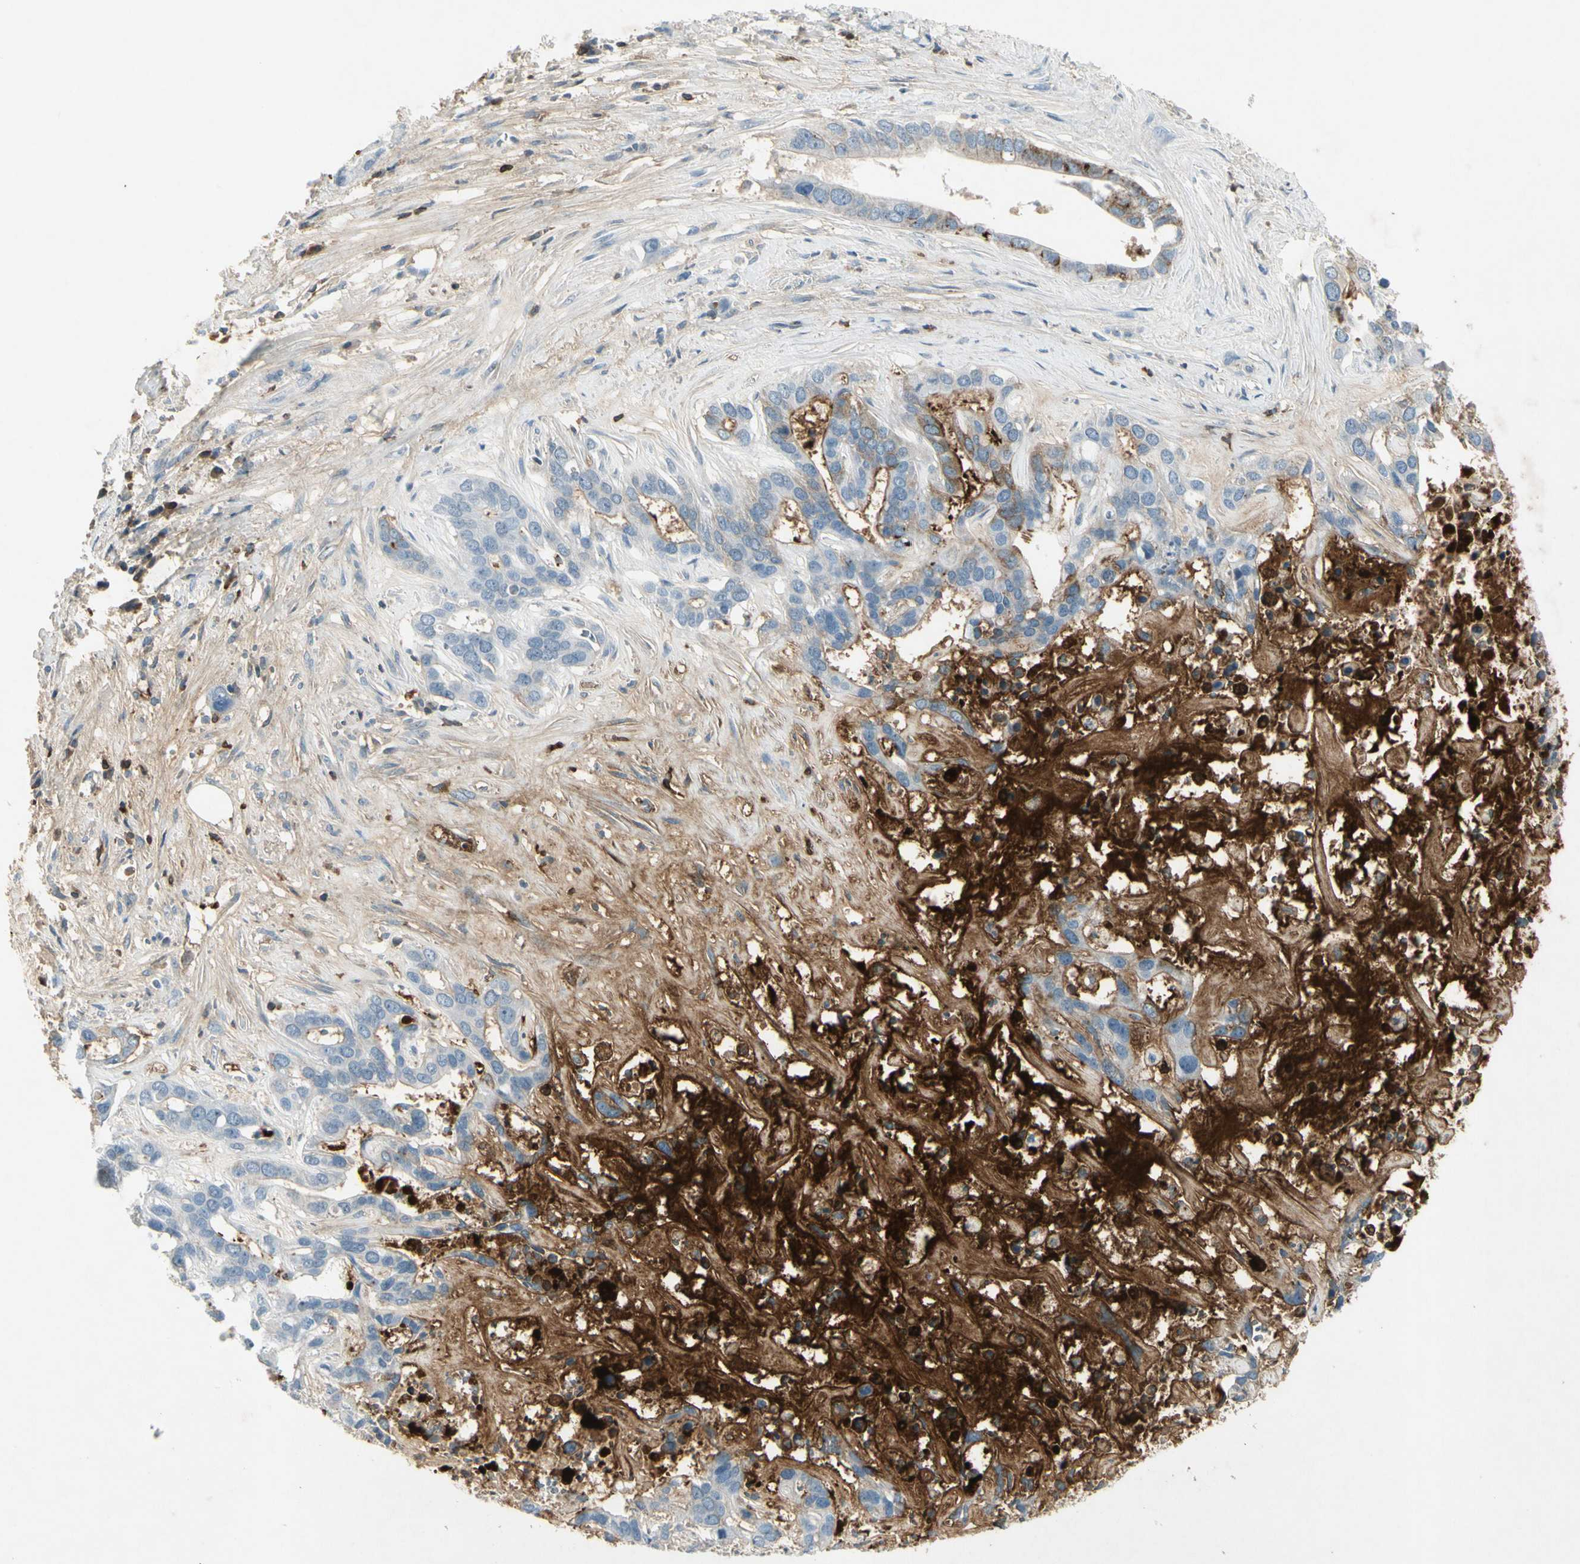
{"staining": {"intensity": "moderate", "quantity": "<25%", "location": "cytoplasmic/membranous"}, "tissue": "liver cancer", "cell_type": "Tumor cells", "image_type": "cancer", "snomed": [{"axis": "morphology", "description": "Cholangiocarcinoma"}, {"axis": "topography", "description": "Liver"}], "caption": "Brown immunohistochemical staining in human liver cholangiocarcinoma exhibits moderate cytoplasmic/membranous expression in approximately <25% of tumor cells. (Stains: DAB (3,3'-diaminobenzidine) in brown, nuclei in blue, Microscopy: brightfield microscopy at high magnification).", "gene": "IGHM", "patient": {"sex": "female", "age": 65}}